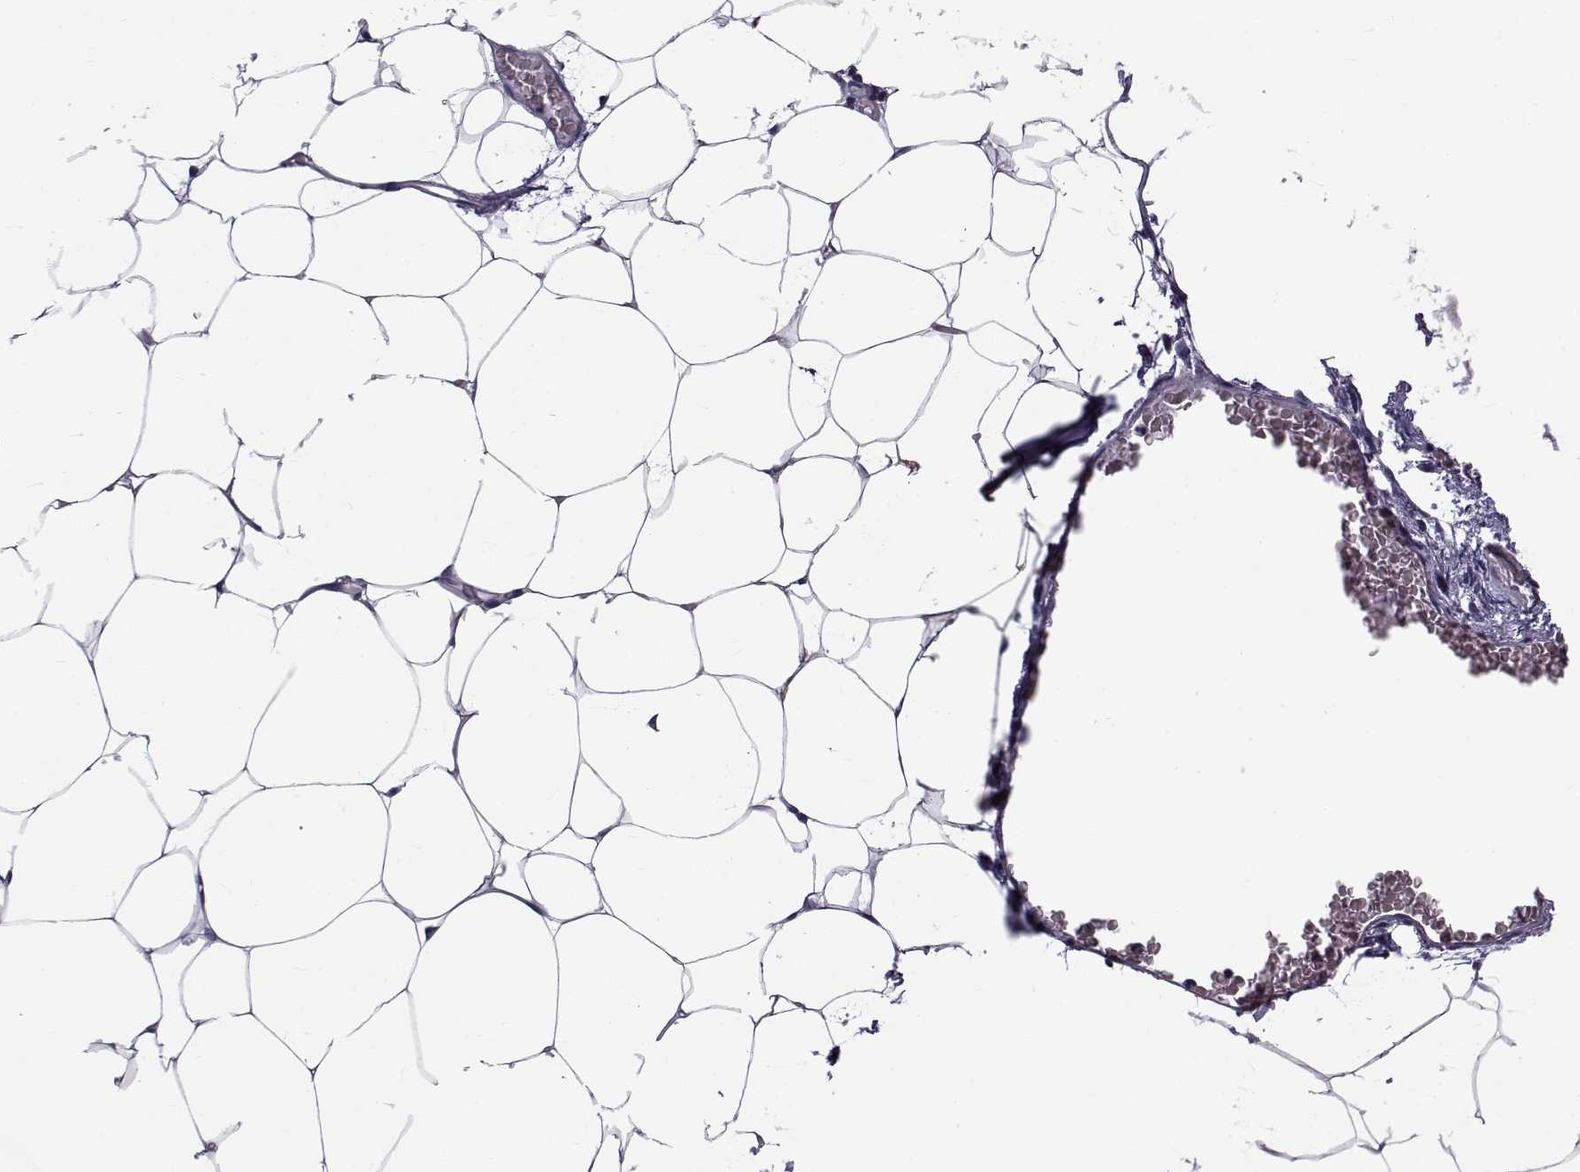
{"staining": {"intensity": "negative", "quantity": "none", "location": "none"}, "tissue": "adipose tissue", "cell_type": "Adipocytes", "image_type": "normal", "snomed": [{"axis": "morphology", "description": "Normal tissue, NOS"}, {"axis": "topography", "description": "Adipose tissue"}], "caption": "Immunohistochemistry micrograph of normal adipose tissue stained for a protein (brown), which demonstrates no positivity in adipocytes.", "gene": "LRRC27", "patient": {"sex": "male", "age": 57}}